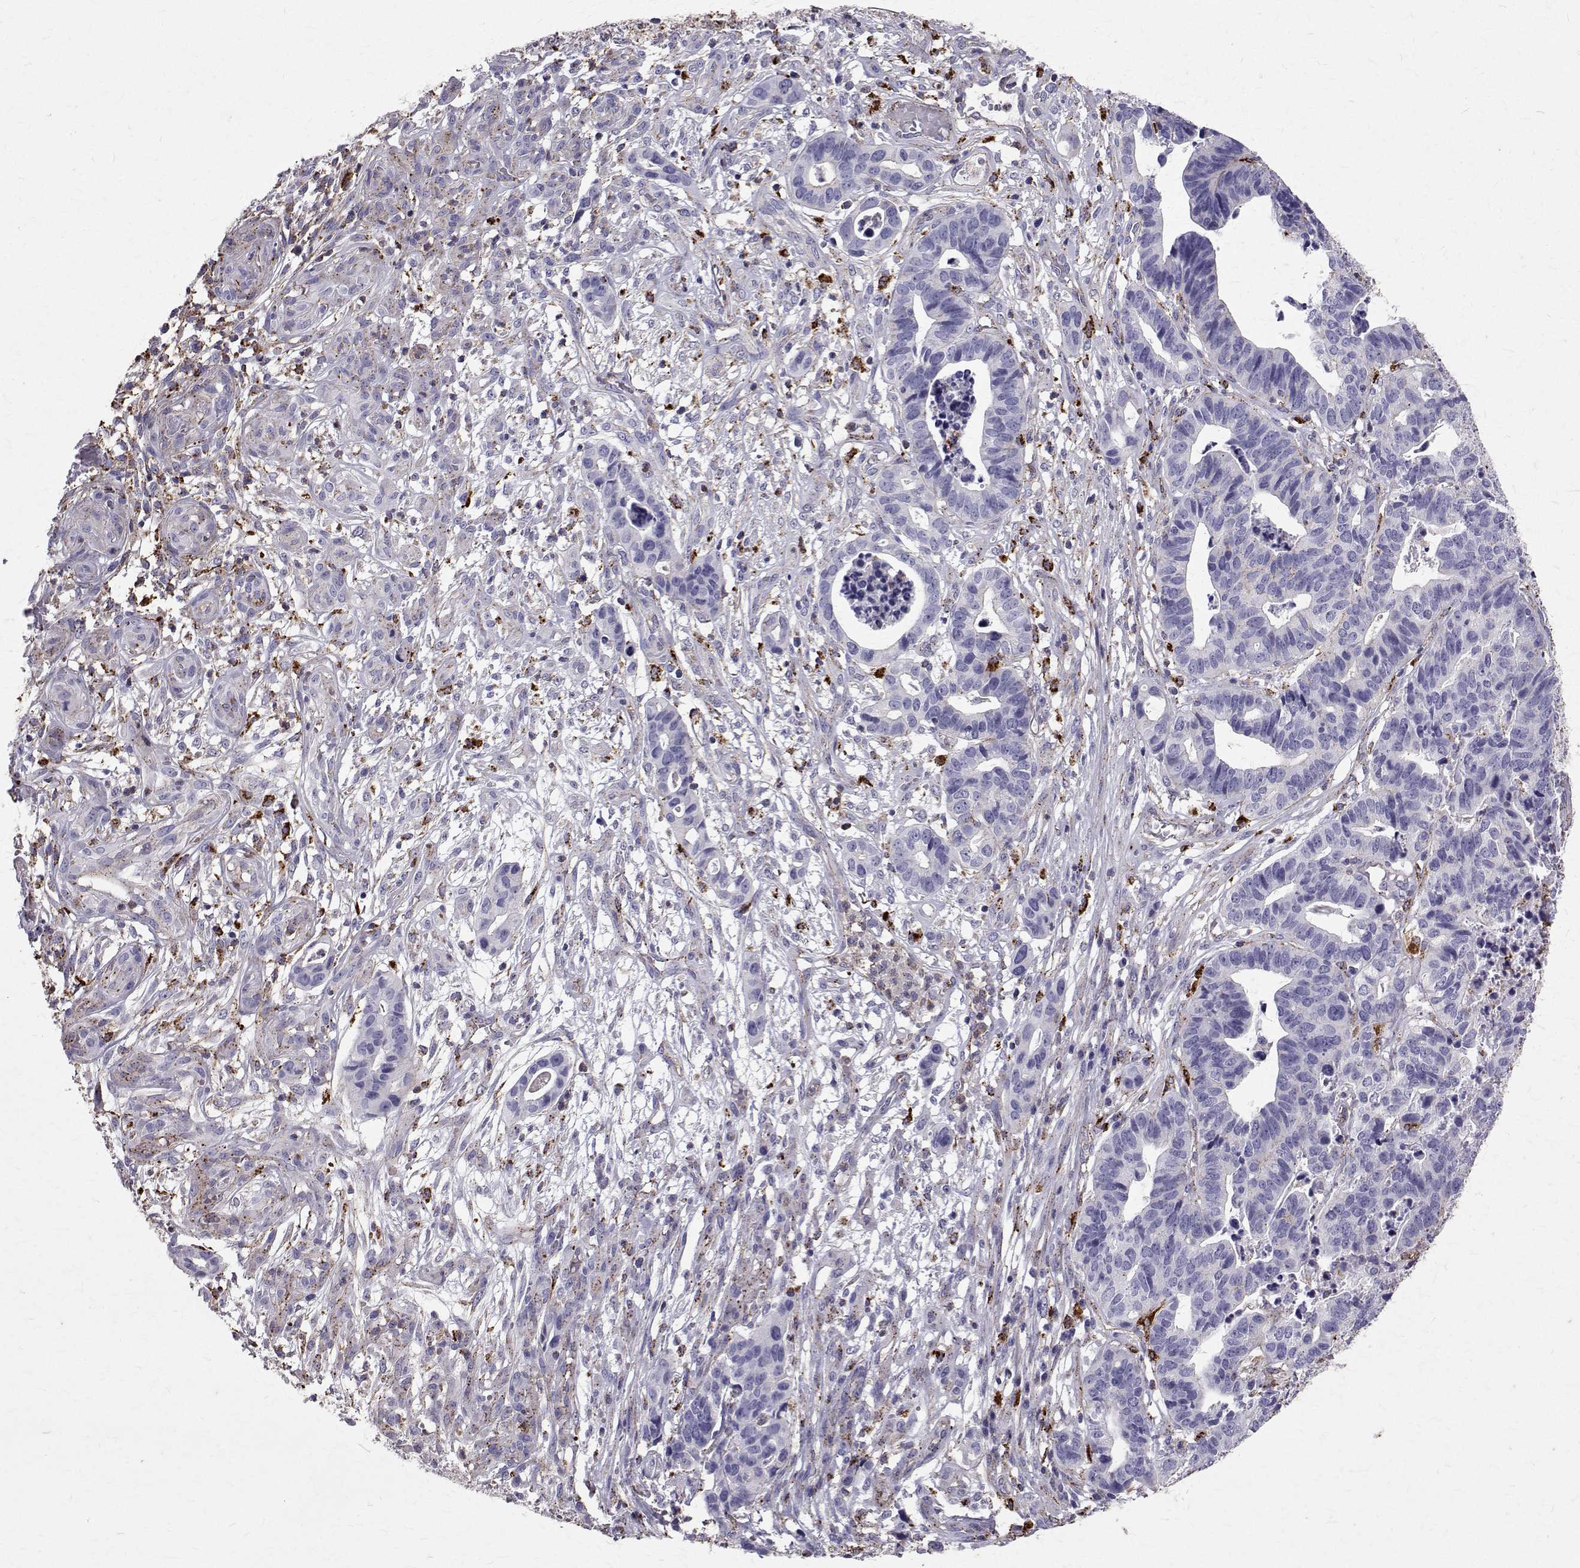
{"staining": {"intensity": "negative", "quantity": "none", "location": "none"}, "tissue": "stomach cancer", "cell_type": "Tumor cells", "image_type": "cancer", "snomed": [{"axis": "morphology", "description": "Adenocarcinoma, NOS"}, {"axis": "topography", "description": "Stomach, upper"}], "caption": "A histopathology image of human stomach adenocarcinoma is negative for staining in tumor cells. (DAB immunohistochemistry (IHC), high magnification).", "gene": "TPP1", "patient": {"sex": "female", "age": 67}}